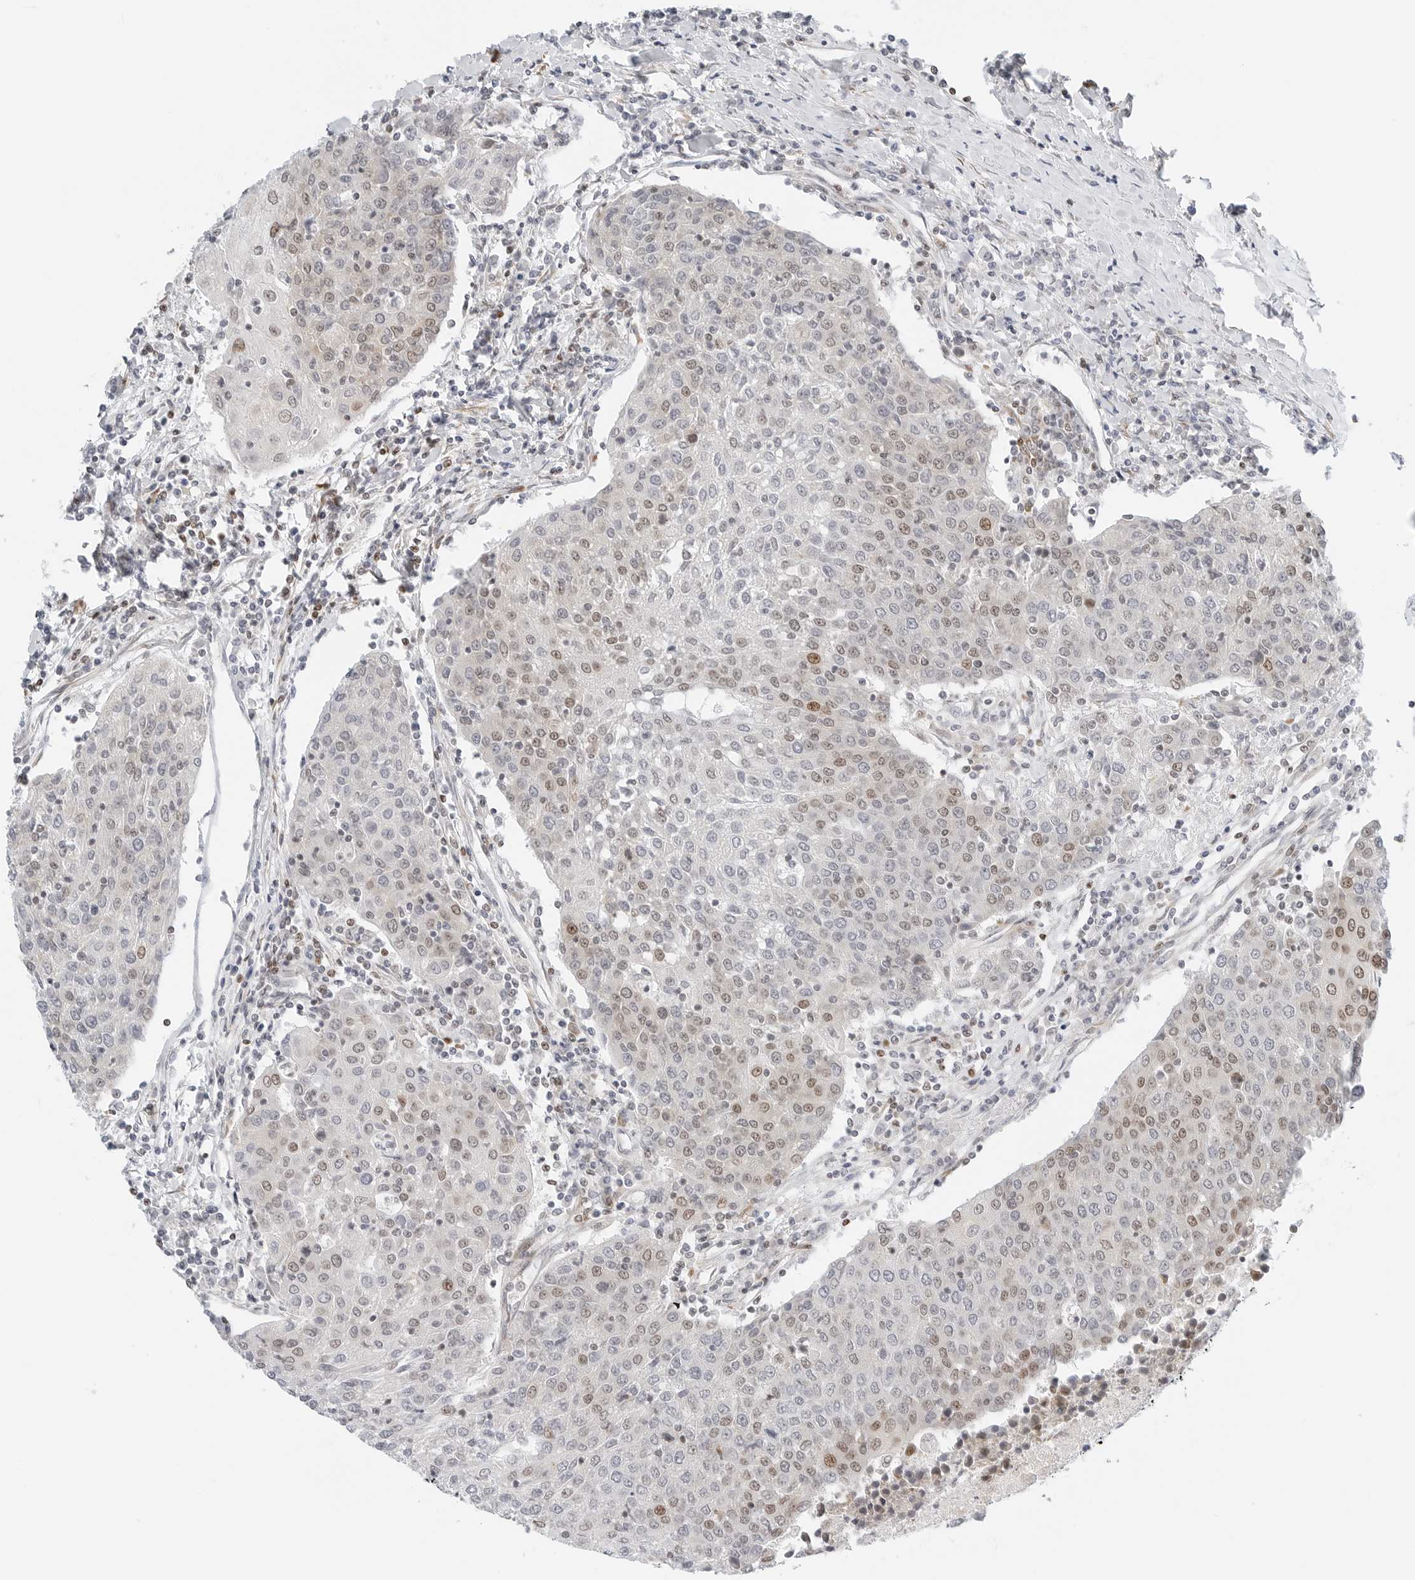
{"staining": {"intensity": "moderate", "quantity": "<25%", "location": "nuclear"}, "tissue": "urothelial cancer", "cell_type": "Tumor cells", "image_type": "cancer", "snomed": [{"axis": "morphology", "description": "Urothelial carcinoma, High grade"}, {"axis": "topography", "description": "Urinary bladder"}], "caption": "Approximately <25% of tumor cells in human urothelial carcinoma (high-grade) exhibit moderate nuclear protein staining as visualized by brown immunohistochemical staining.", "gene": "RIMKLA", "patient": {"sex": "female", "age": 85}}